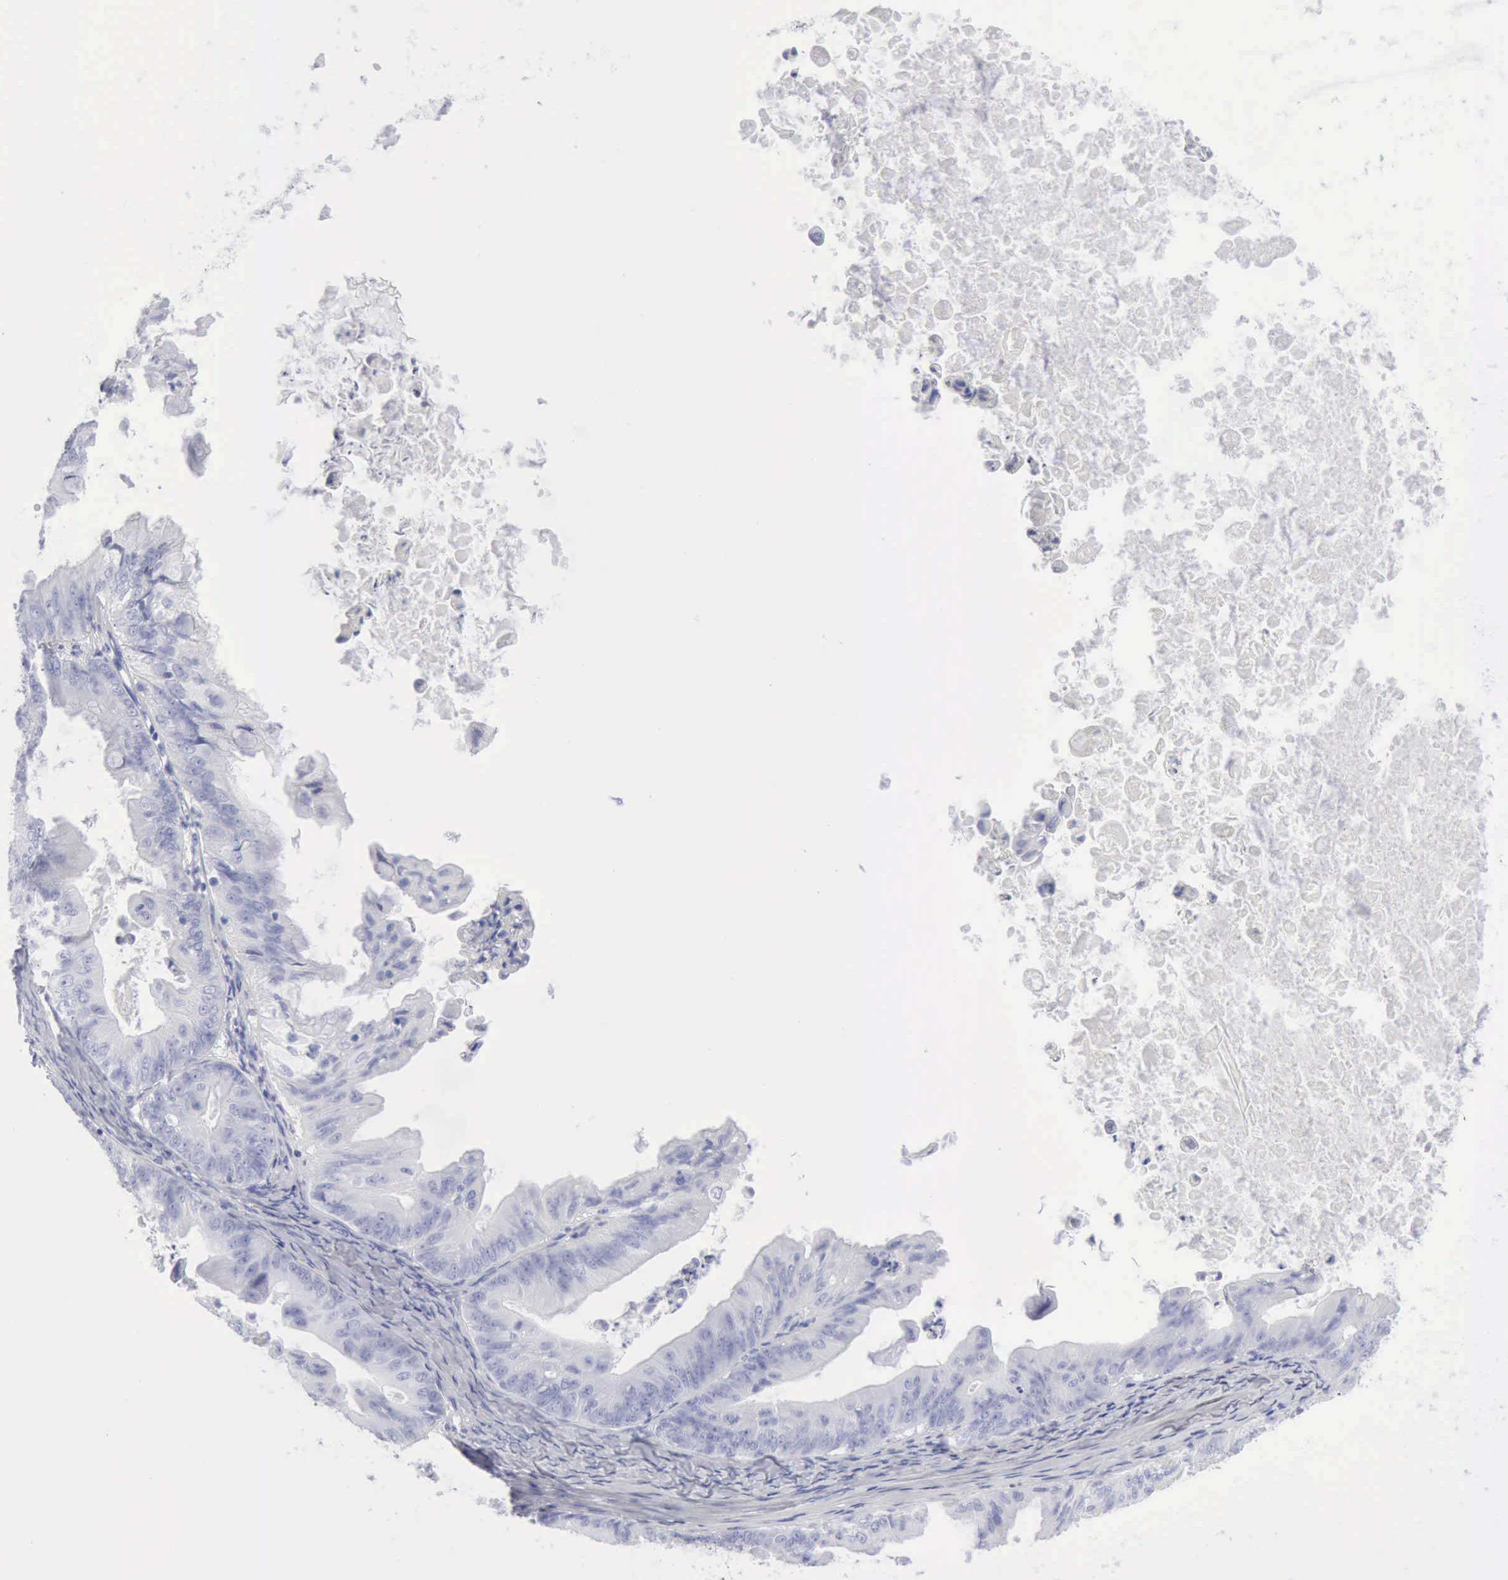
{"staining": {"intensity": "negative", "quantity": "none", "location": "none"}, "tissue": "ovarian cancer", "cell_type": "Tumor cells", "image_type": "cancer", "snomed": [{"axis": "morphology", "description": "Cystadenocarcinoma, mucinous, NOS"}, {"axis": "topography", "description": "Ovary"}], "caption": "A histopathology image of human ovarian cancer is negative for staining in tumor cells.", "gene": "KRT10", "patient": {"sex": "female", "age": 37}}